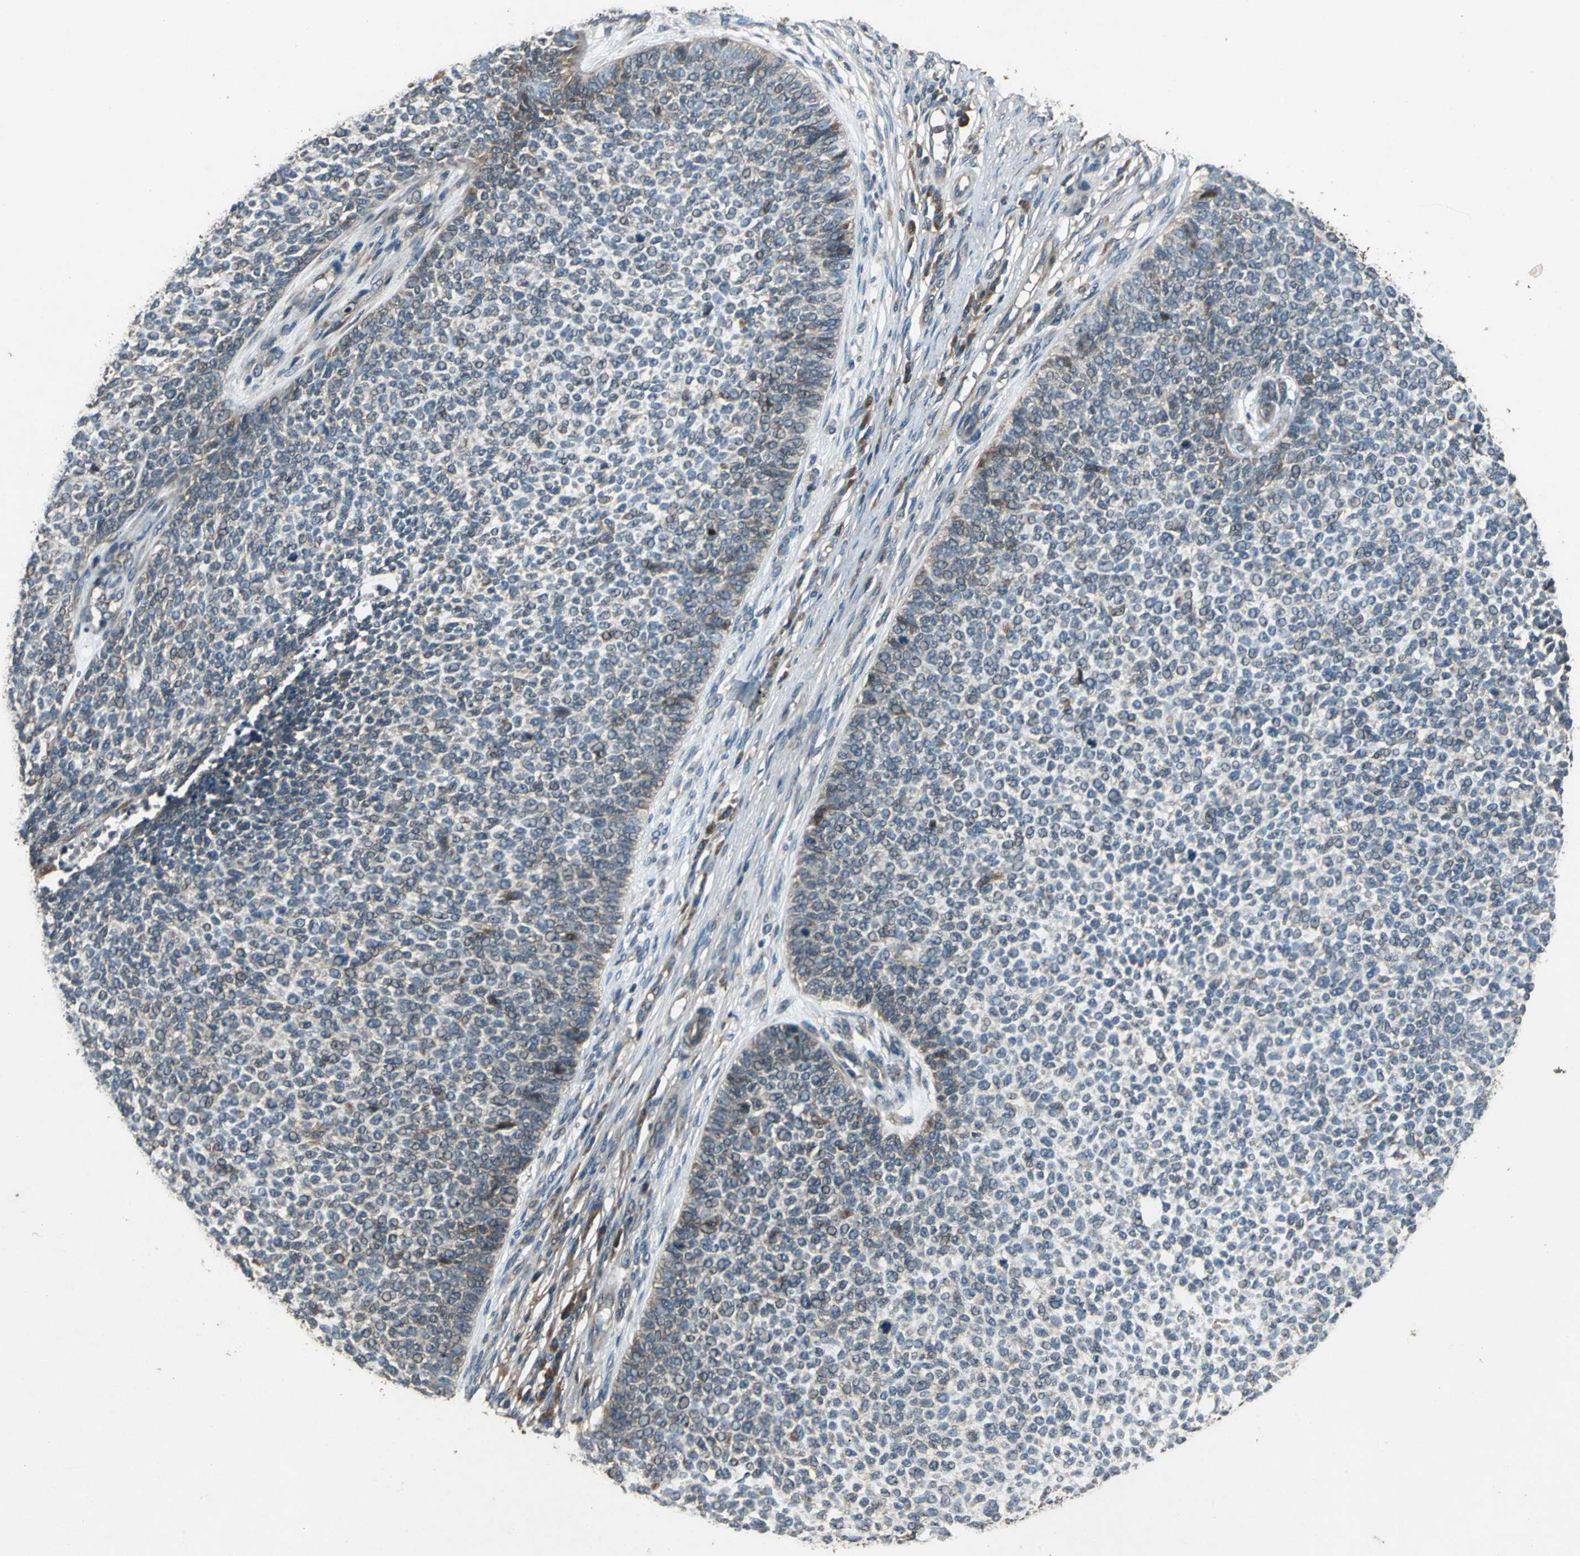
{"staining": {"intensity": "moderate", "quantity": "25%-75%", "location": "cytoplasmic/membranous"}, "tissue": "skin cancer", "cell_type": "Tumor cells", "image_type": "cancer", "snomed": [{"axis": "morphology", "description": "Basal cell carcinoma"}, {"axis": "topography", "description": "Skin"}], "caption": "Skin cancer stained for a protein exhibits moderate cytoplasmic/membranous positivity in tumor cells.", "gene": "ZNF608", "patient": {"sex": "female", "age": 84}}